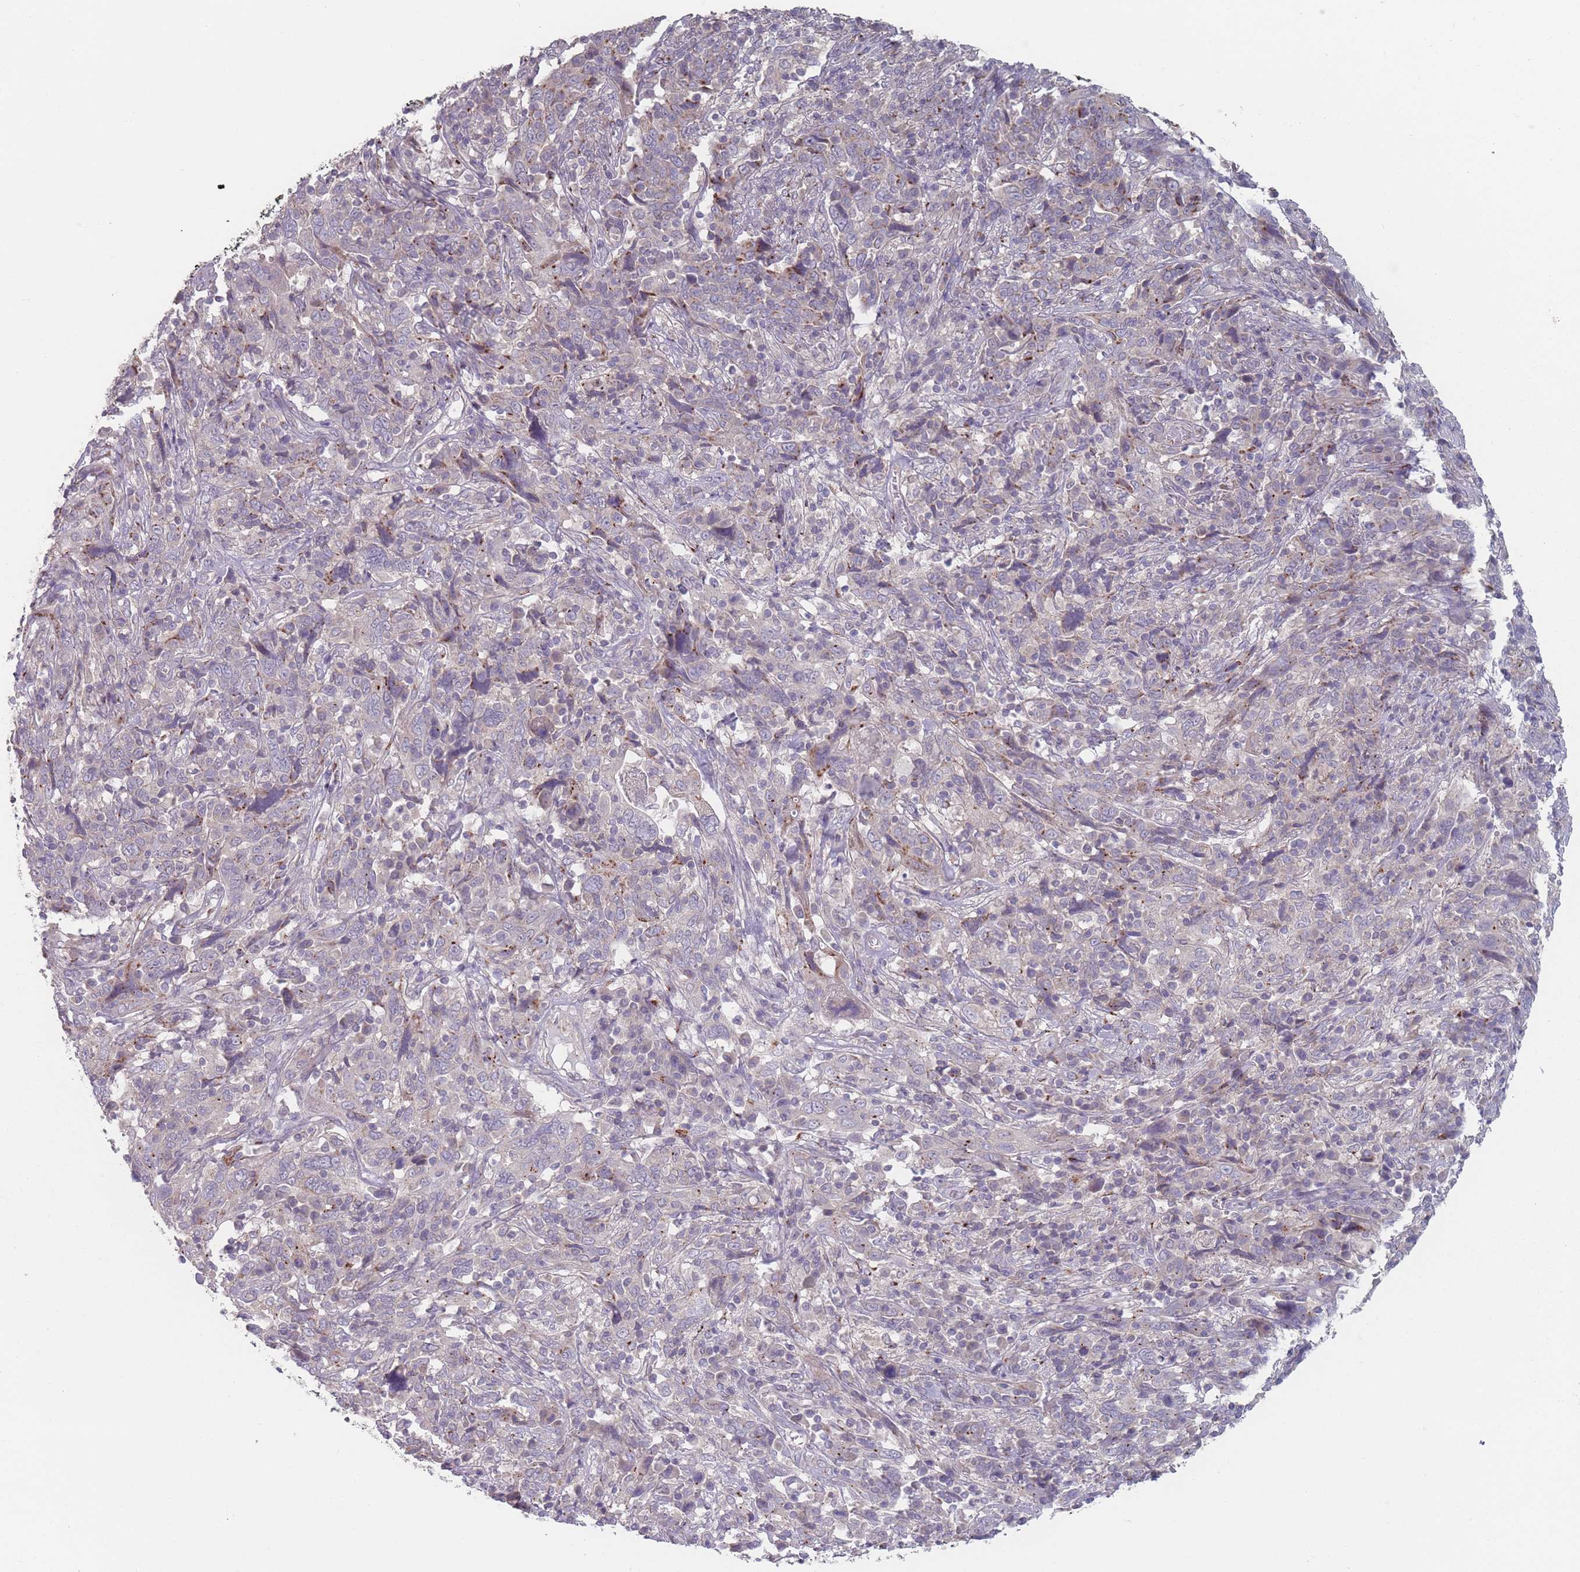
{"staining": {"intensity": "moderate", "quantity": "<25%", "location": "cytoplasmic/membranous"}, "tissue": "cervical cancer", "cell_type": "Tumor cells", "image_type": "cancer", "snomed": [{"axis": "morphology", "description": "Squamous cell carcinoma, NOS"}, {"axis": "topography", "description": "Cervix"}], "caption": "Immunohistochemical staining of human cervical cancer (squamous cell carcinoma) shows low levels of moderate cytoplasmic/membranous staining in about <25% of tumor cells.", "gene": "AKAIN1", "patient": {"sex": "female", "age": 46}}